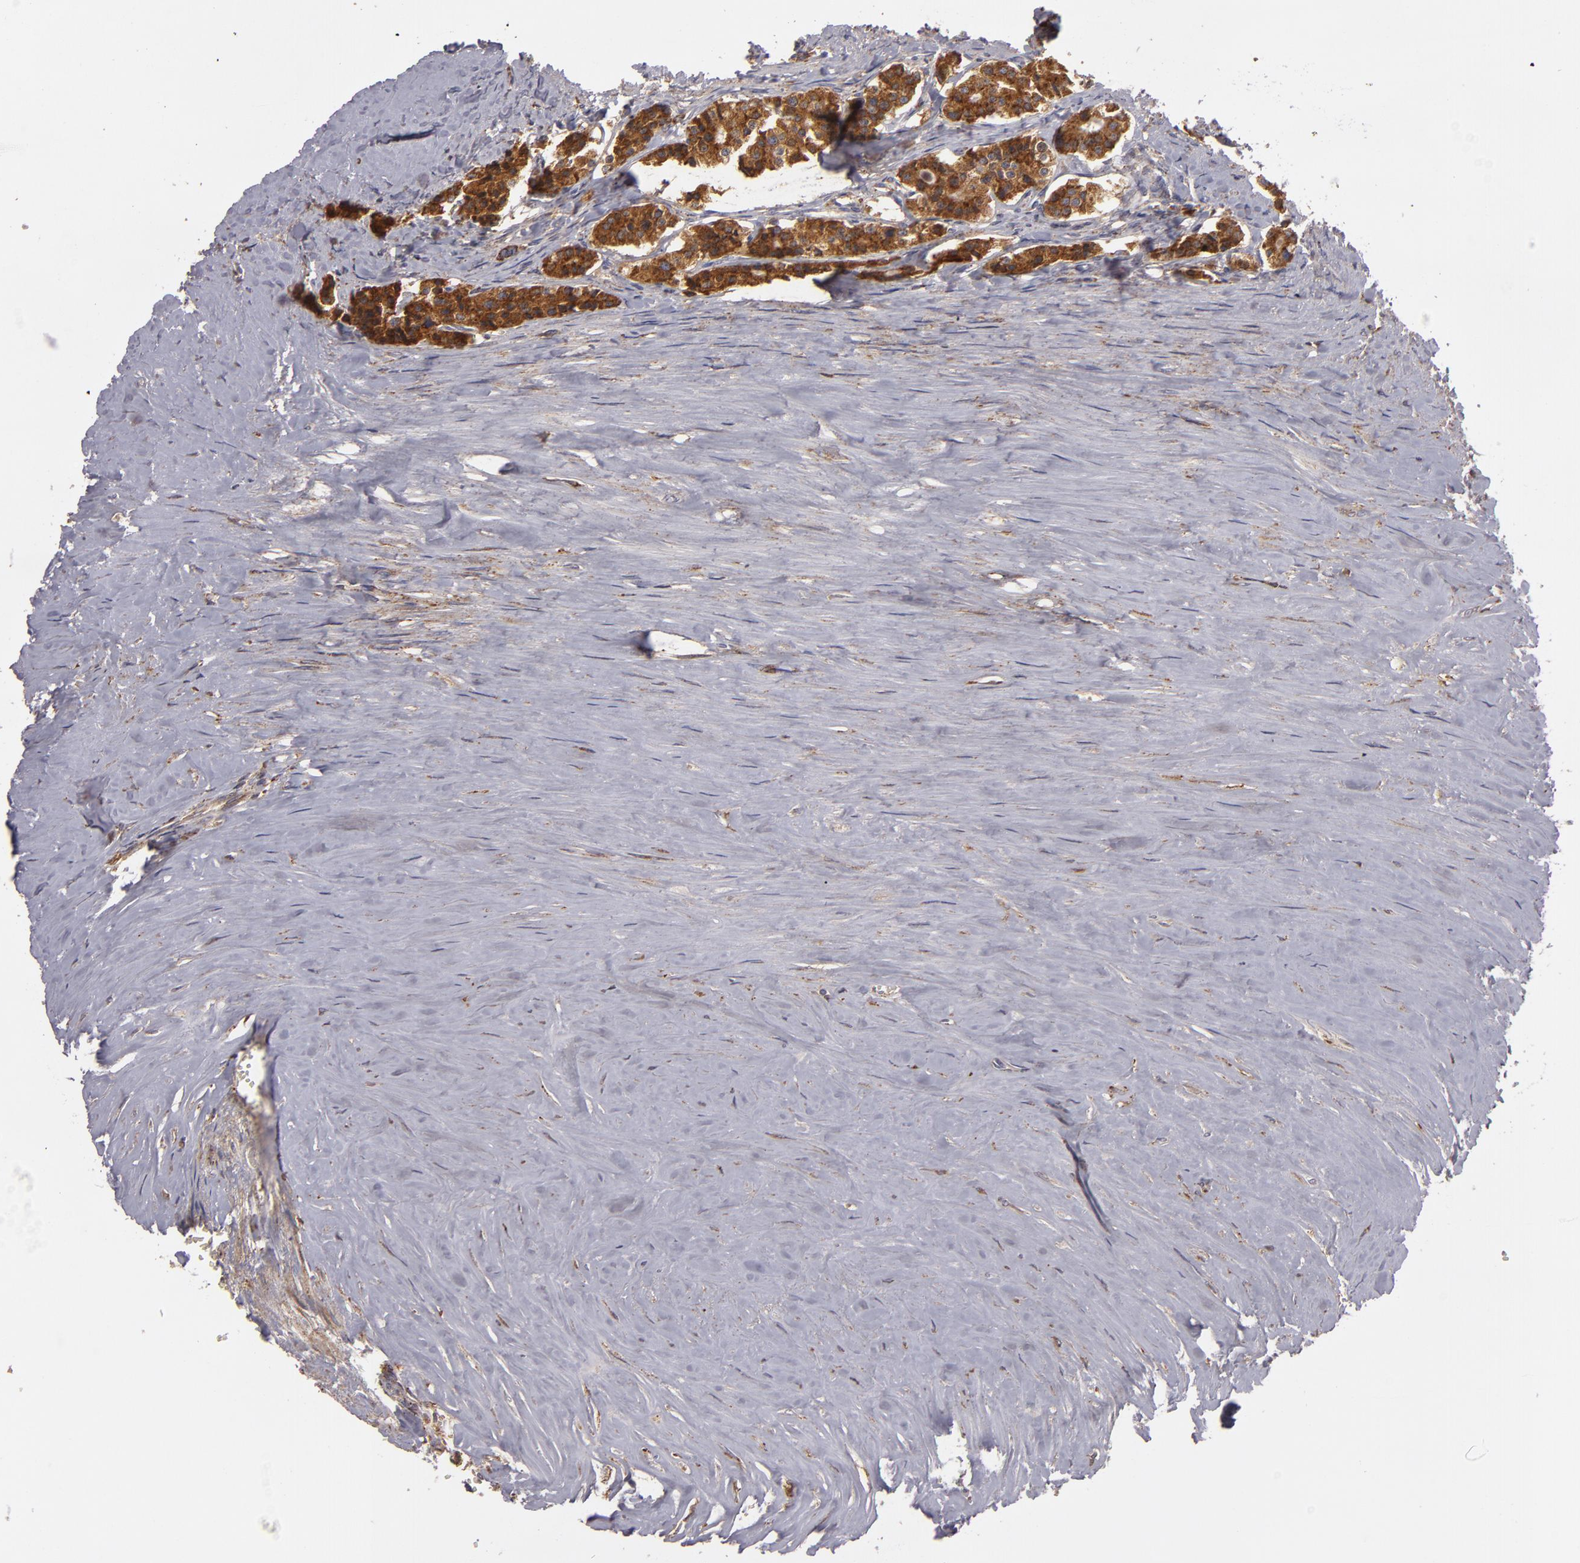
{"staining": {"intensity": "moderate", "quantity": ">75%", "location": "cytoplasmic/membranous"}, "tissue": "carcinoid", "cell_type": "Tumor cells", "image_type": "cancer", "snomed": [{"axis": "morphology", "description": "Carcinoid, malignant, NOS"}, {"axis": "topography", "description": "Small intestine"}], "caption": "Brown immunohistochemical staining in human malignant carcinoid reveals moderate cytoplasmic/membranous positivity in approximately >75% of tumor cells.", "gene": "CFB", "patient": {"sex": "male", "age": 63}}